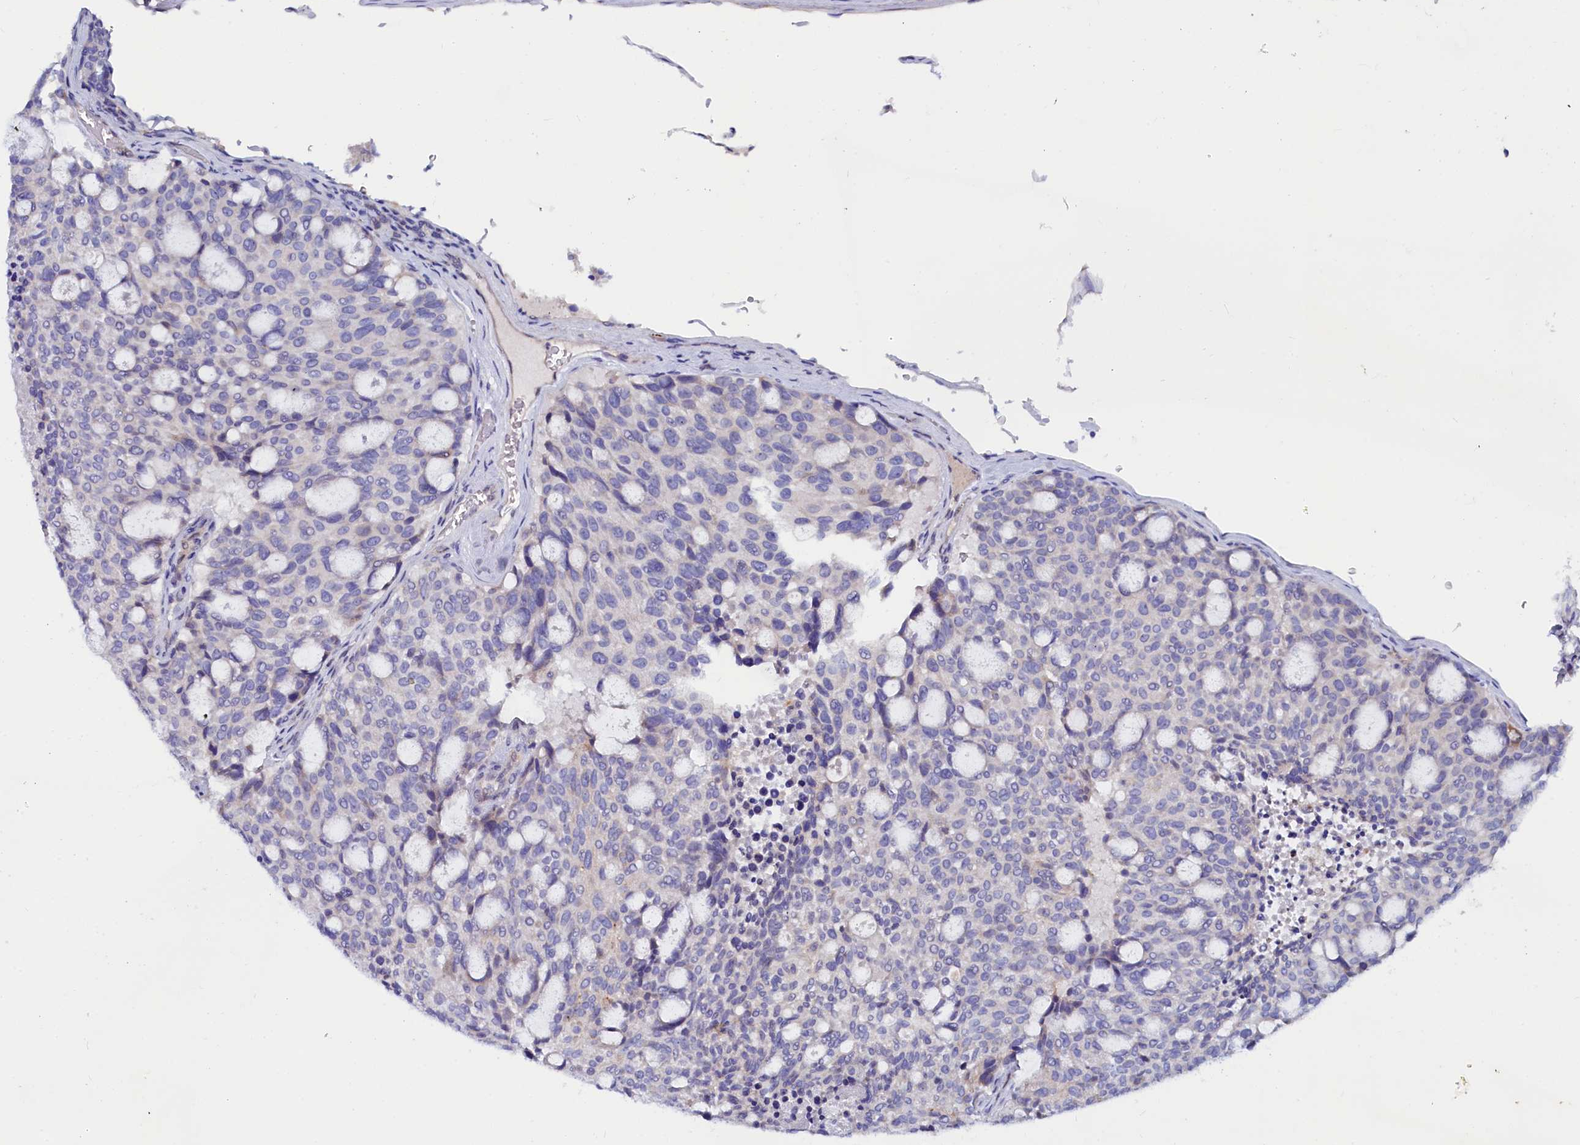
{"staining": {"intensity": "negative", "quantity": "none", "location": "none"}, "tissue": "carcinoid", "cell_type": "Tumor cells", "image_type": "cancer", "snomed": [{"axis": "morphology", "description": "Carcinoid, malignant, NOS"}, {"axis": "topography", "description": "Pancreas"}], "caption": "This is an IHC histopathology image of carcinoid. There is no positivity in tumor cells.", "gene": "ASTE1", "patient": {"sex": "female", "age": 54}}